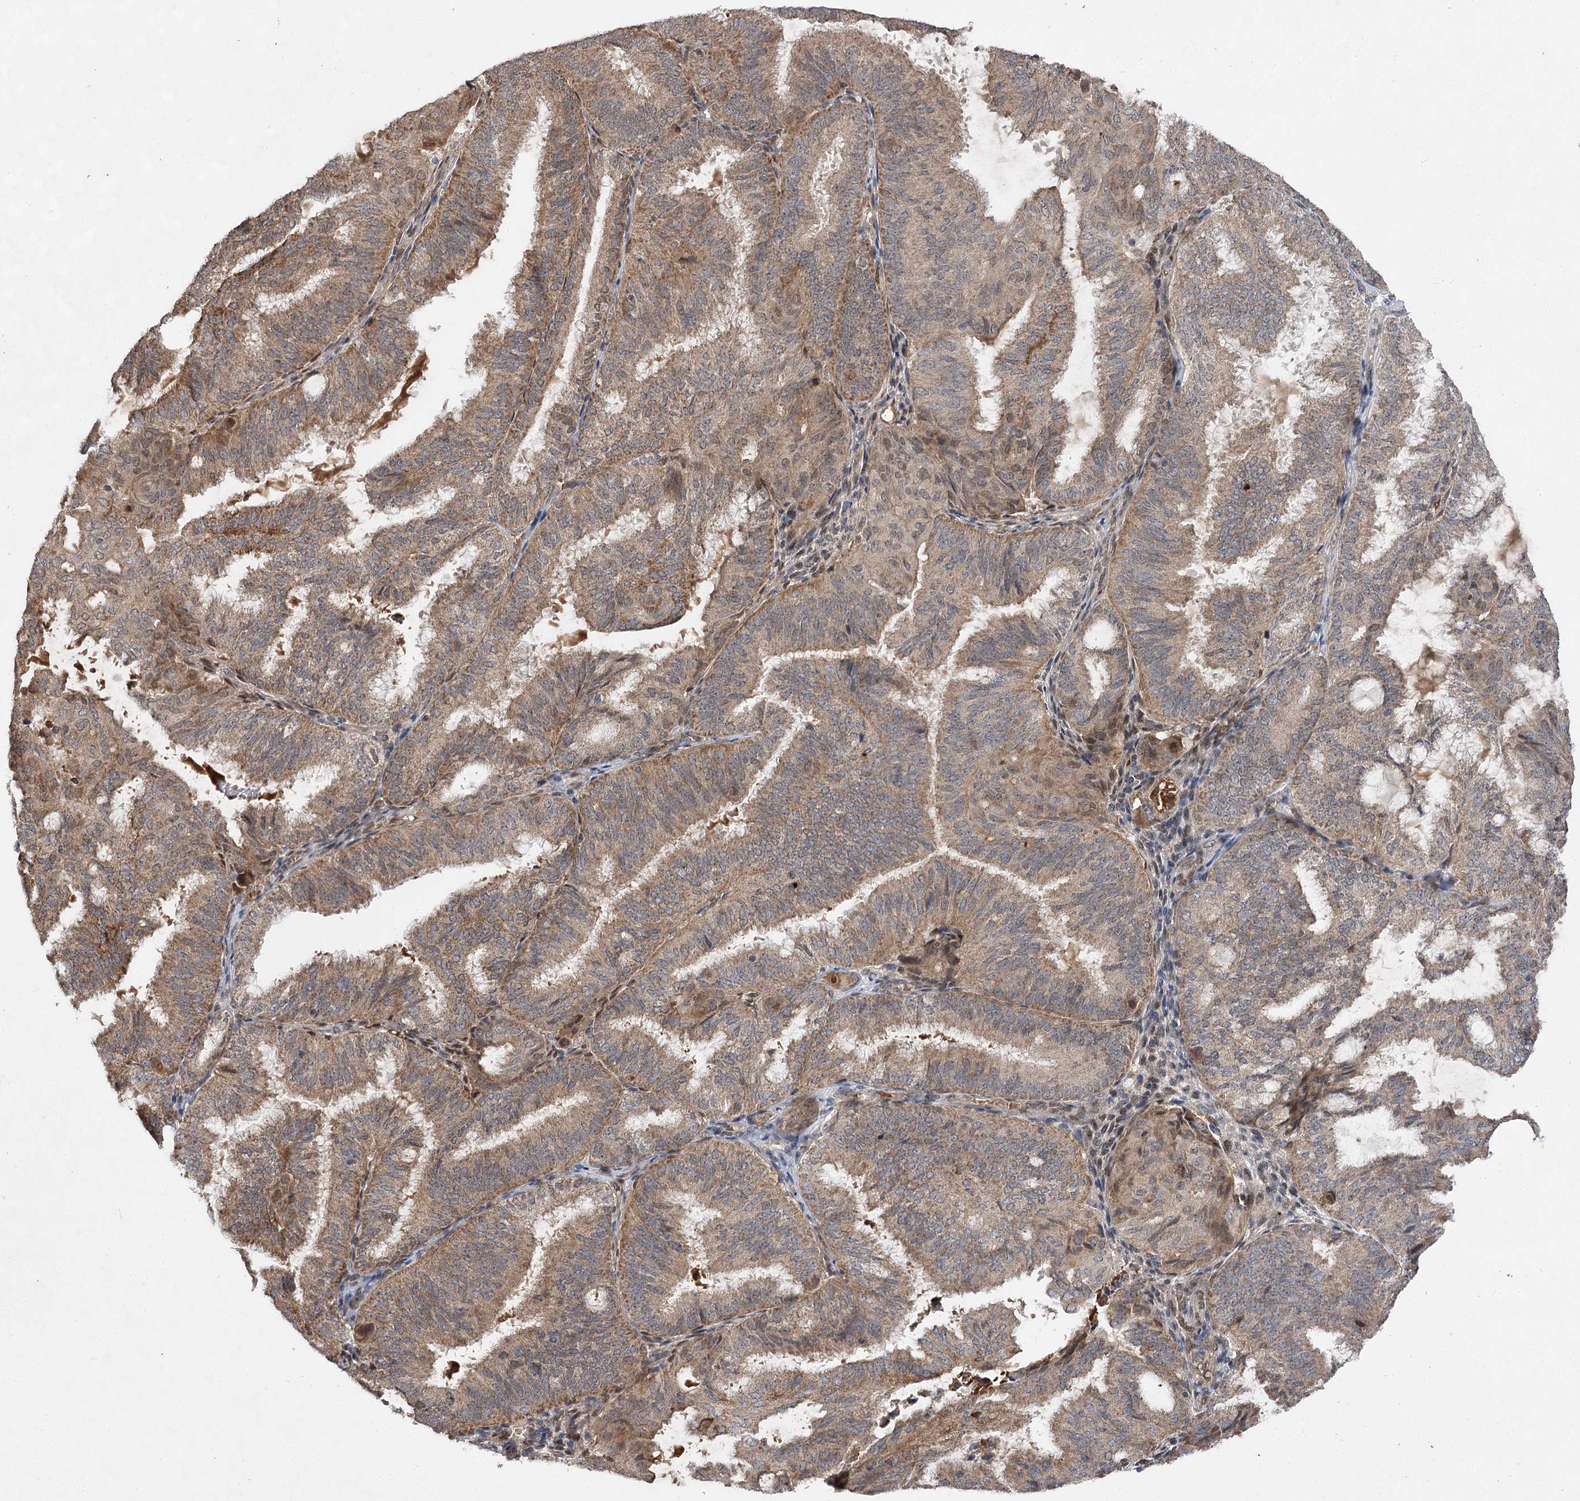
{"staining": {"intensity": "moderate", "quantity": "25%-75%", "location": "cytoplasmic/membranous"}, "tissue": "endometrial cancer", "cell_type": "Tumor cells", "image_type": "cancer", "snomed": [{"axis": "morphology", "description": "Adenocarcinoma, NOS"}, {"axis": "topography", "description": "Endometrium"}], "caption": "Tumor cells exhibit moderate cytoplasmic/membranous expression in about 25%-75% of cells in adenocarcinoma (endometrial).", "gene": "MSANTD2", "patient": {"sex": "female", "age": 49}}